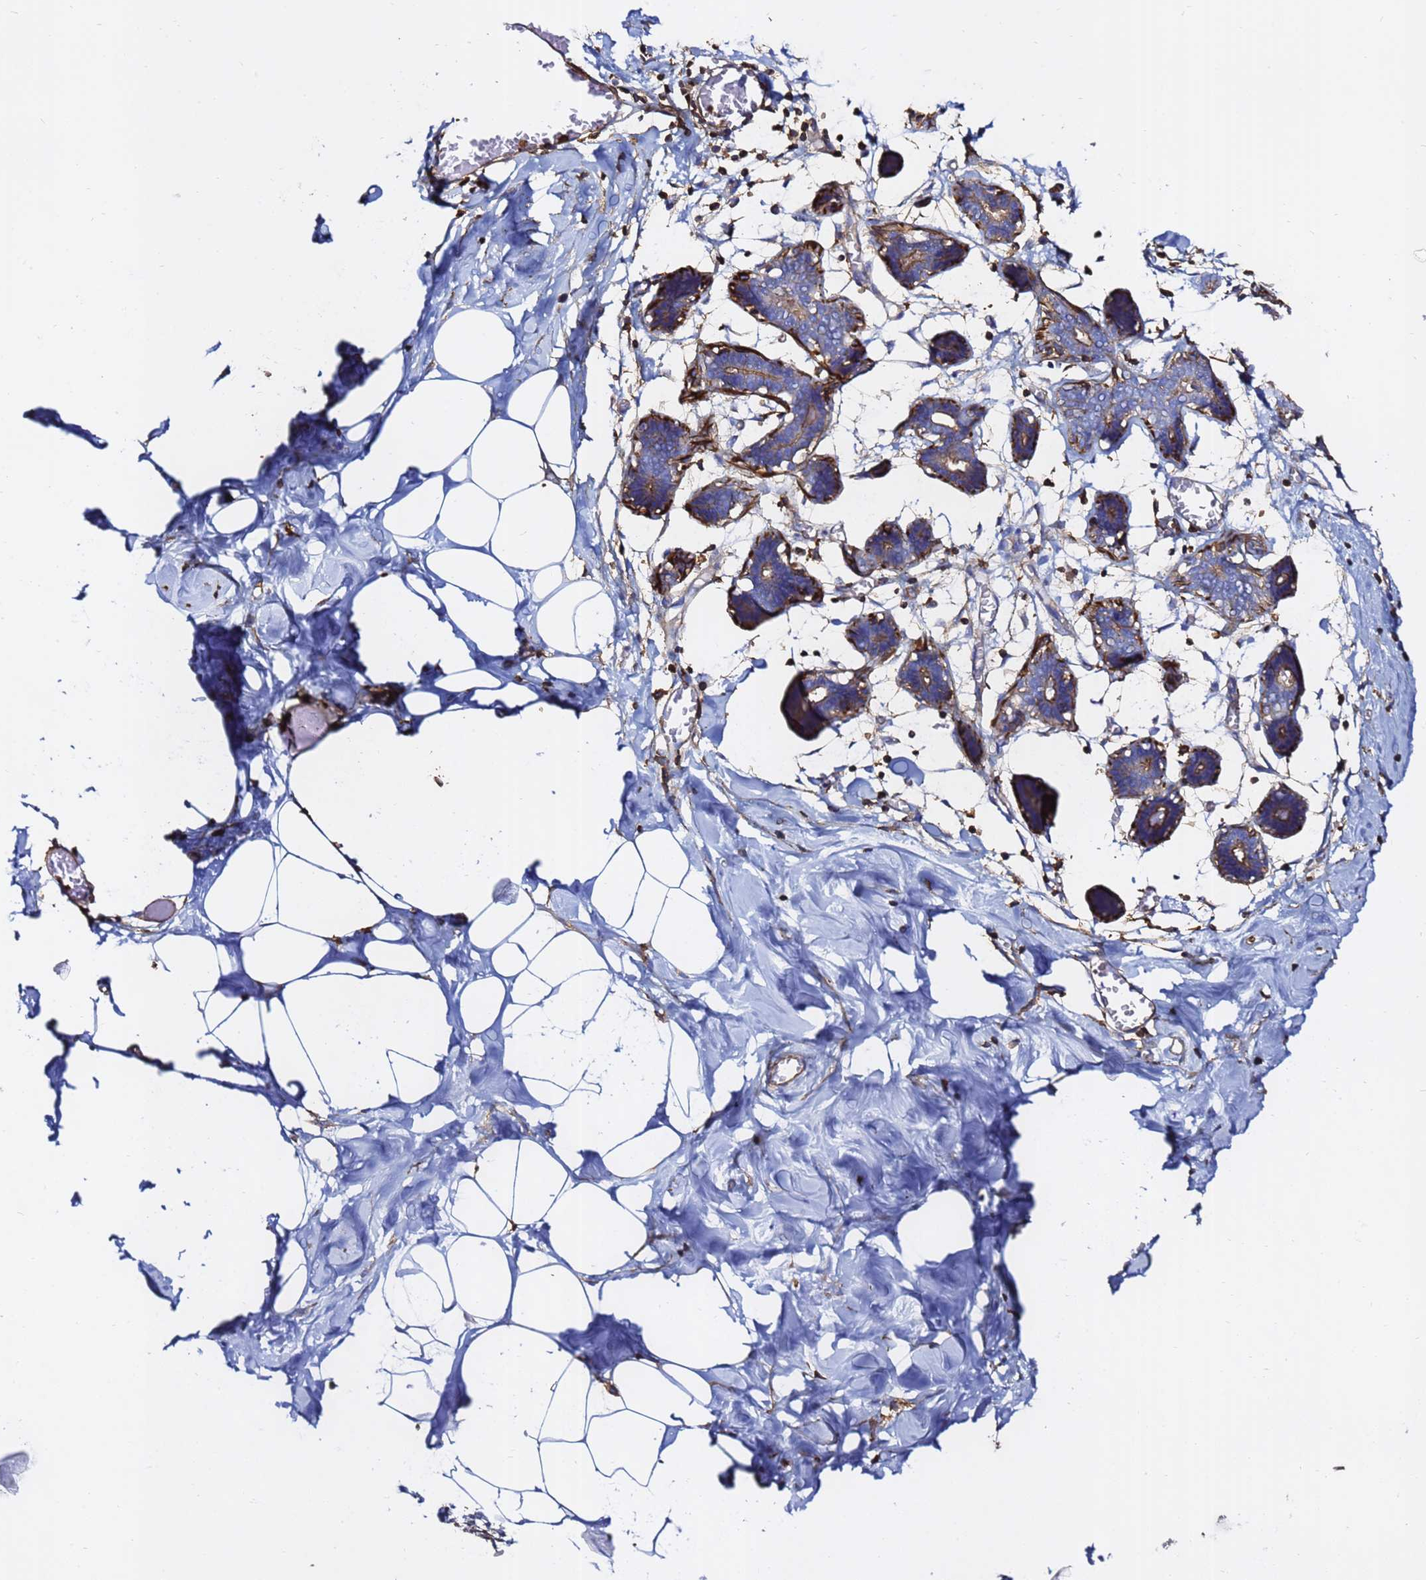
{"staining": {"intensity": "negative", "quantity": "none", "location": "none"}, "tissue": "breast", "cell_type": "Adipocytes", "image_type": "normal", "snomed": [{"axis": "morphology", "description": "Normal tissue, NOS"}, {"axis": "topography", "description": "Breast"}], "caption": "Adipocytes show no significant expression in normal breast. (DAB immunohistochemistry visualized using brightfield microscopy, high magnification).", "gene": "ACTA1", "patient": {"sex": "female", "age": 27}}